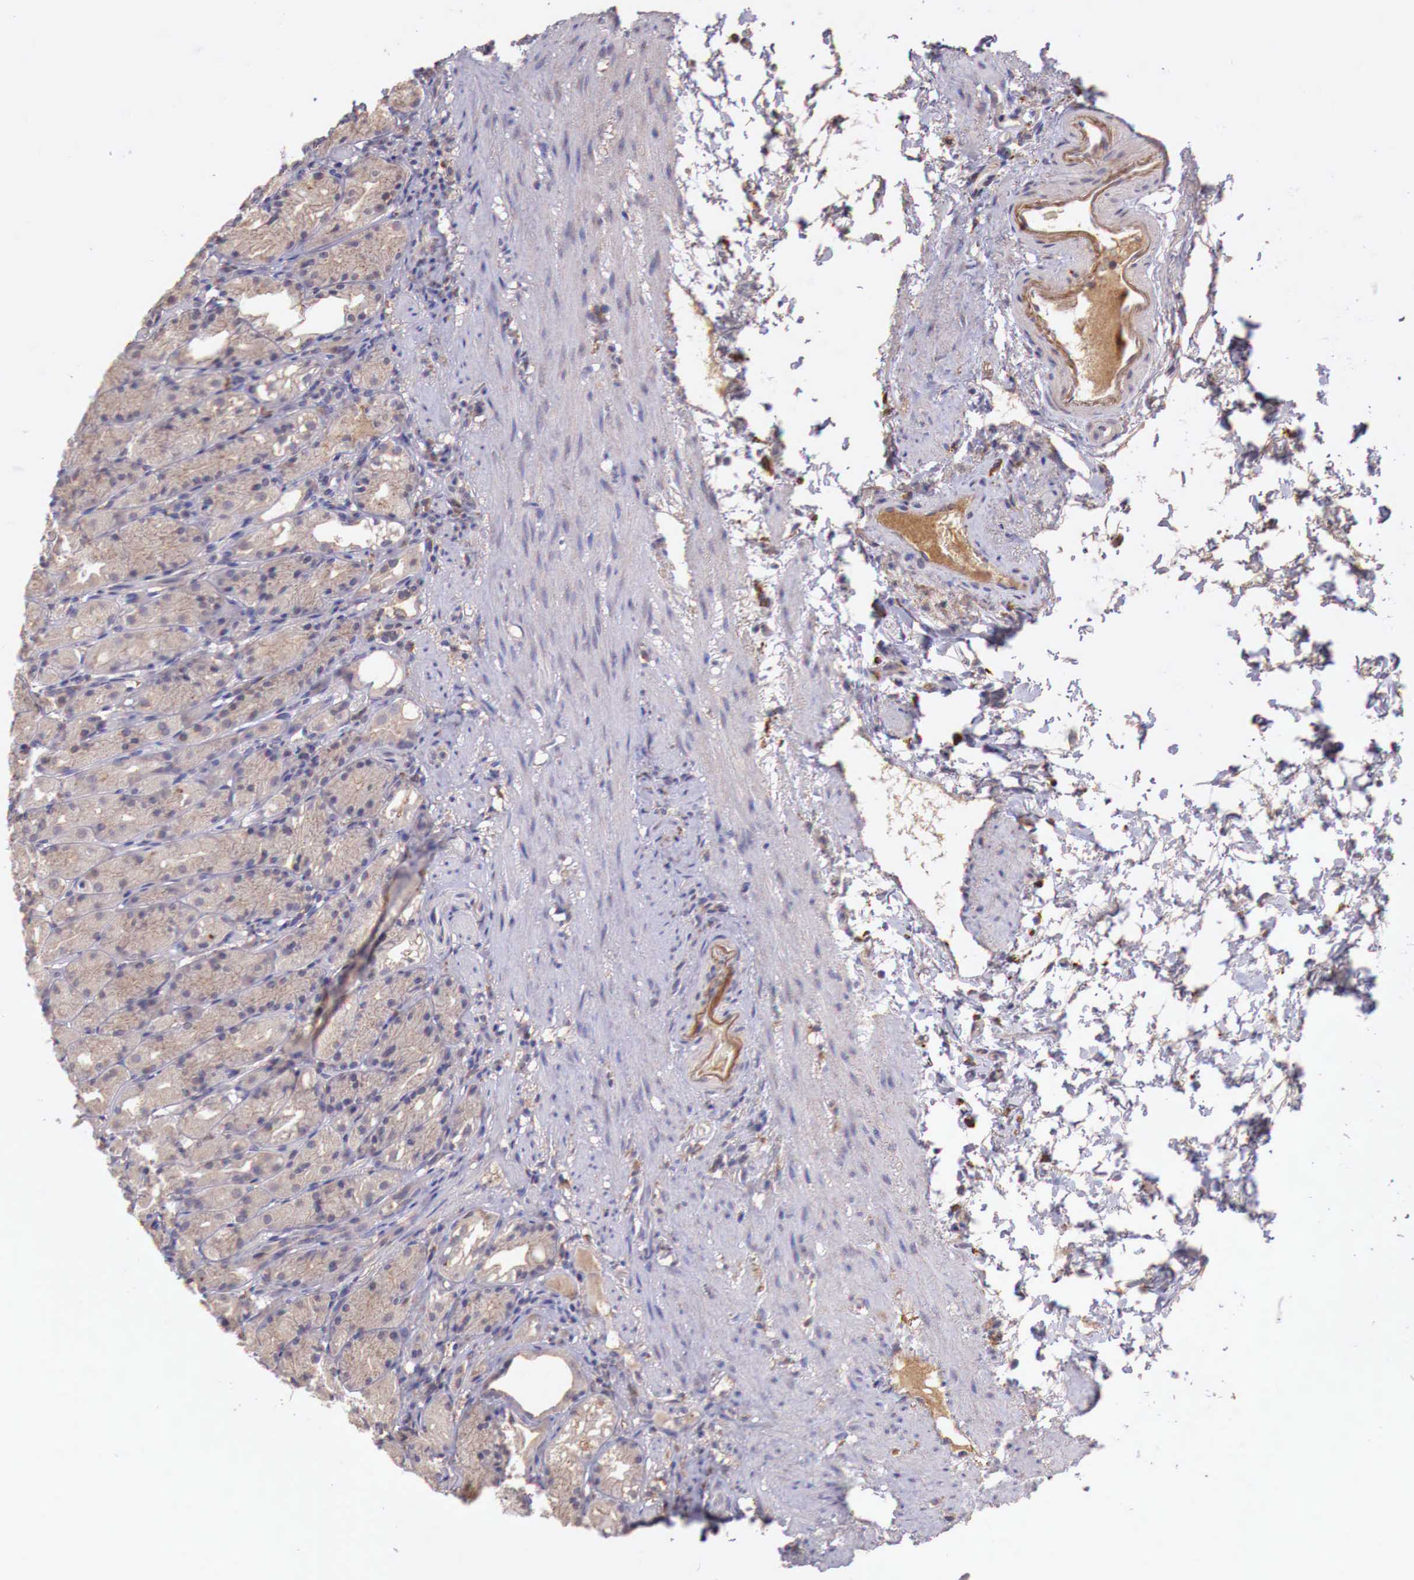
{"staining": {"intensity": "weak", "quantity": "25%-75%", "location": "cytoplasmic/membranous"}, "tissue": "stomach", "cell_type": "Glandular cells", "image_type": "normal", "snomed": [{"axis": "morphology", "description": "Normal tissue, NOS"}, {"axis": "topography", "description": "Stomach, upper"}], "caption": "Immunohistochemical staining of normal human stomach demonstrates weak cytoplasmic/membranous protein positivity in about 25%-75% of glandular cells. The protein is stained brown, and the nuclei are stained in blue (DAB (3,3'-diaminobenzidine) IHC with brightfield microscopy, high magnification).", "gene": "CHRDL1", "patient": {"sex": "female", "age": 75}}